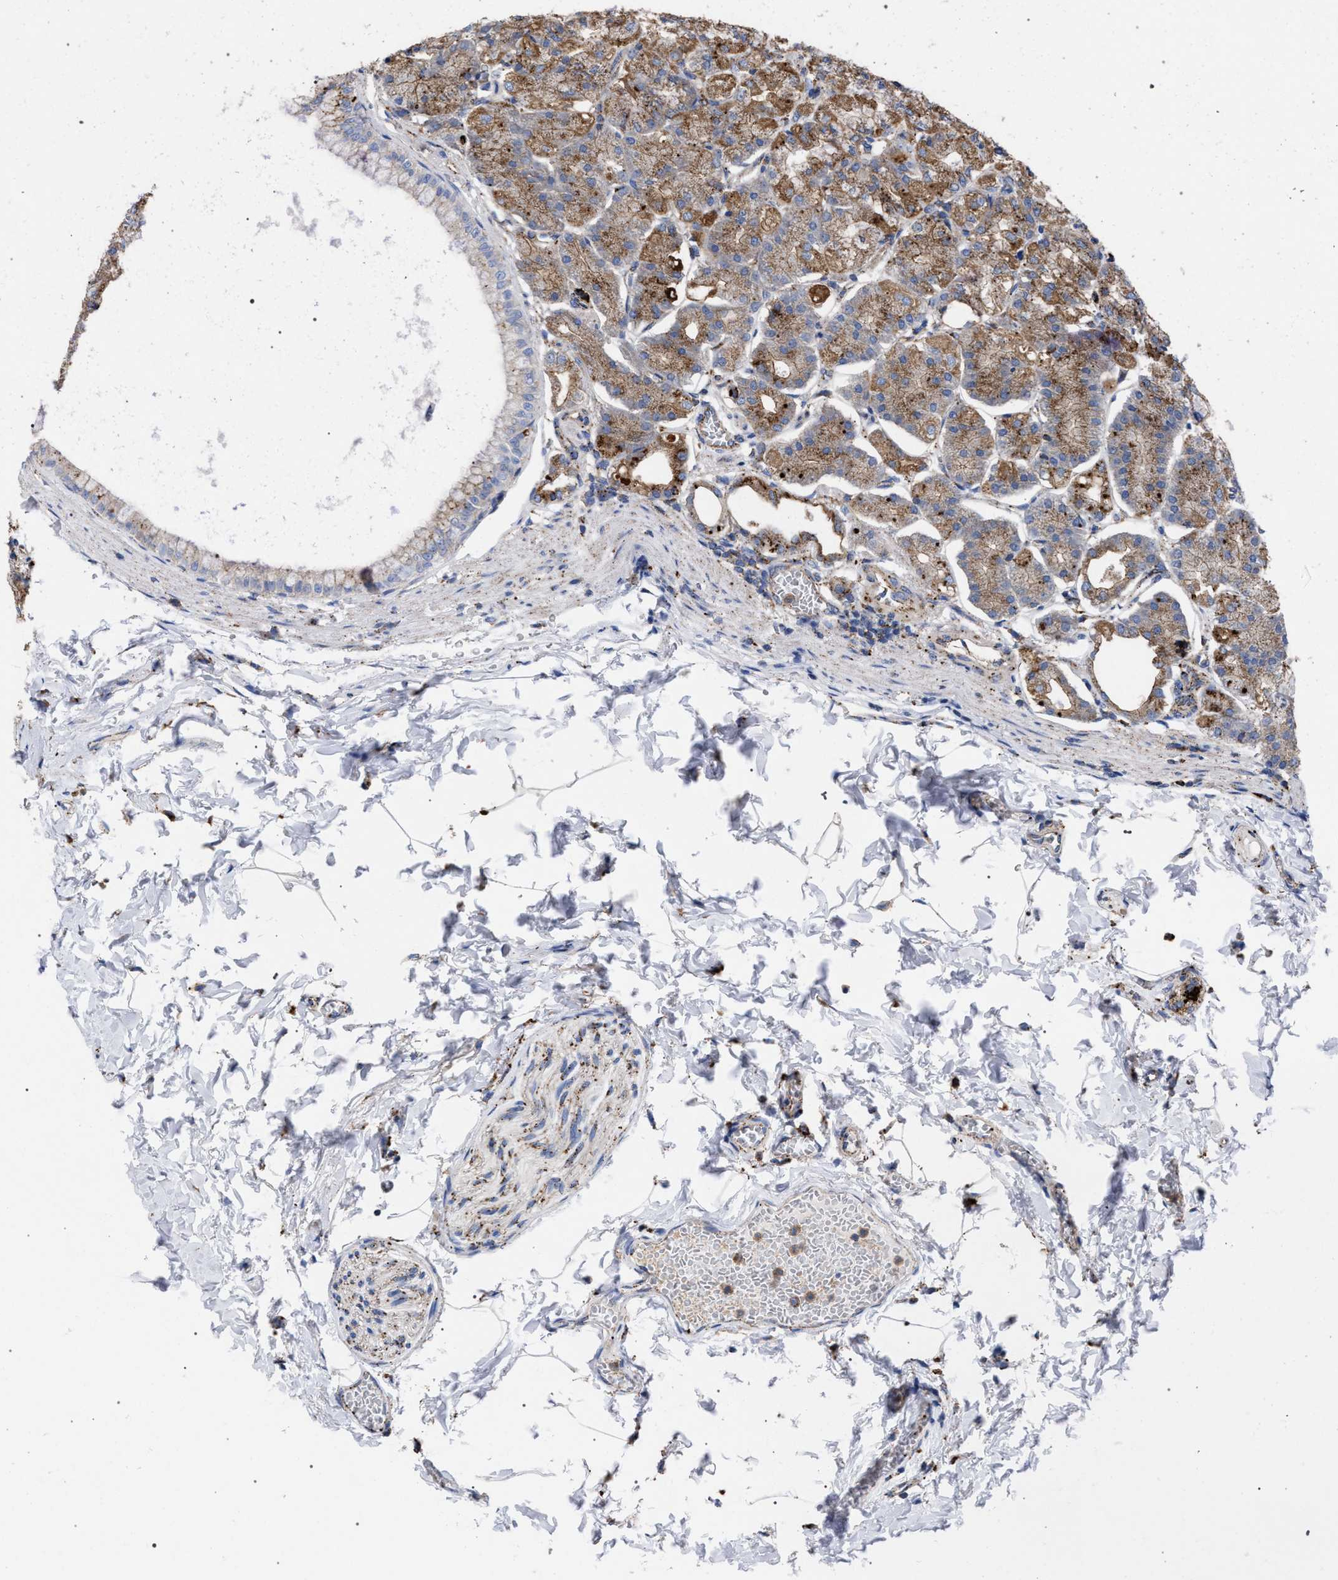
{"staining": {"intensity": "moderate", "quantity": ">75%", "location": "cytoplasmic/membranous"}, "tissue": "stomach", "cell_type": "Glandular cells", "image_type": "normal", "snomed": [{"axis": "morphology", "description": "Normal tissue, NOS"}, {"axis": "topography", "description": "Stomach, lower"}], "caption": "DAB (3,3'-diaminobenzidine) immunohistochemical staining of unremarkable human stomach demonstrates moderate cytoplasmic/membranous protein positivity in about >75% of glandular cells.", "gene": "PPT1", "patient": {"sex": "male", "age": 71}}